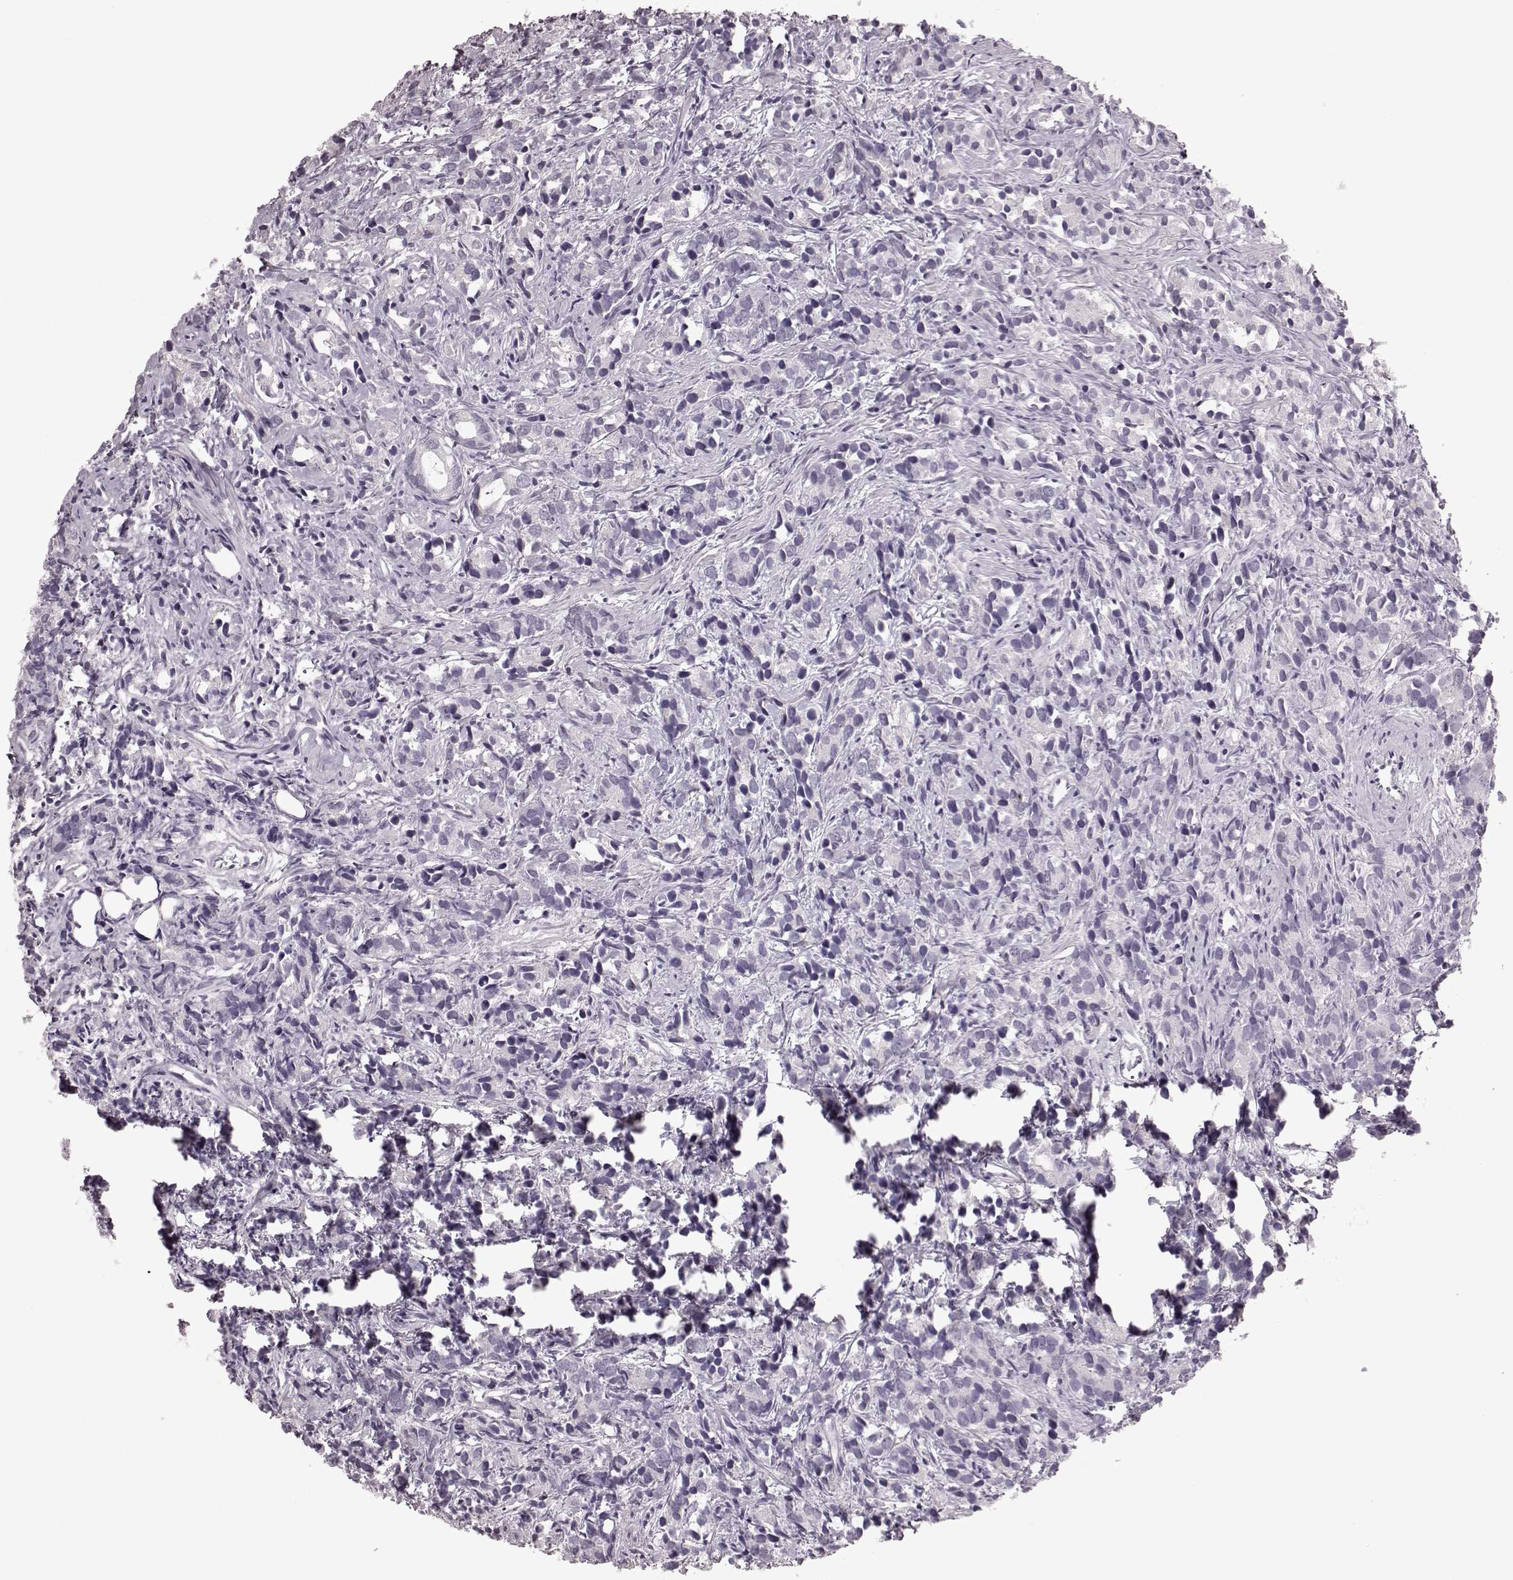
{"staining": {"intensity": "negative", "quantity": "none", "location": "none"}, "tissue": "prostate cancer", "cell_type": "Tumor cells", "image_type": "cancer", "snomed": [{"axis": "morphology", "description": "Adenocarcinoma, High grade"}, {"axis": "topography", "description": "Prostate"}], "caption": "Immunohistochemical staining of adenocarcinoma (high-grade) (prostate) demonstrates no significant expression in tumor cells.", "gene": "CRYBA2", "patient": {"sex": "male", "age": 84}}